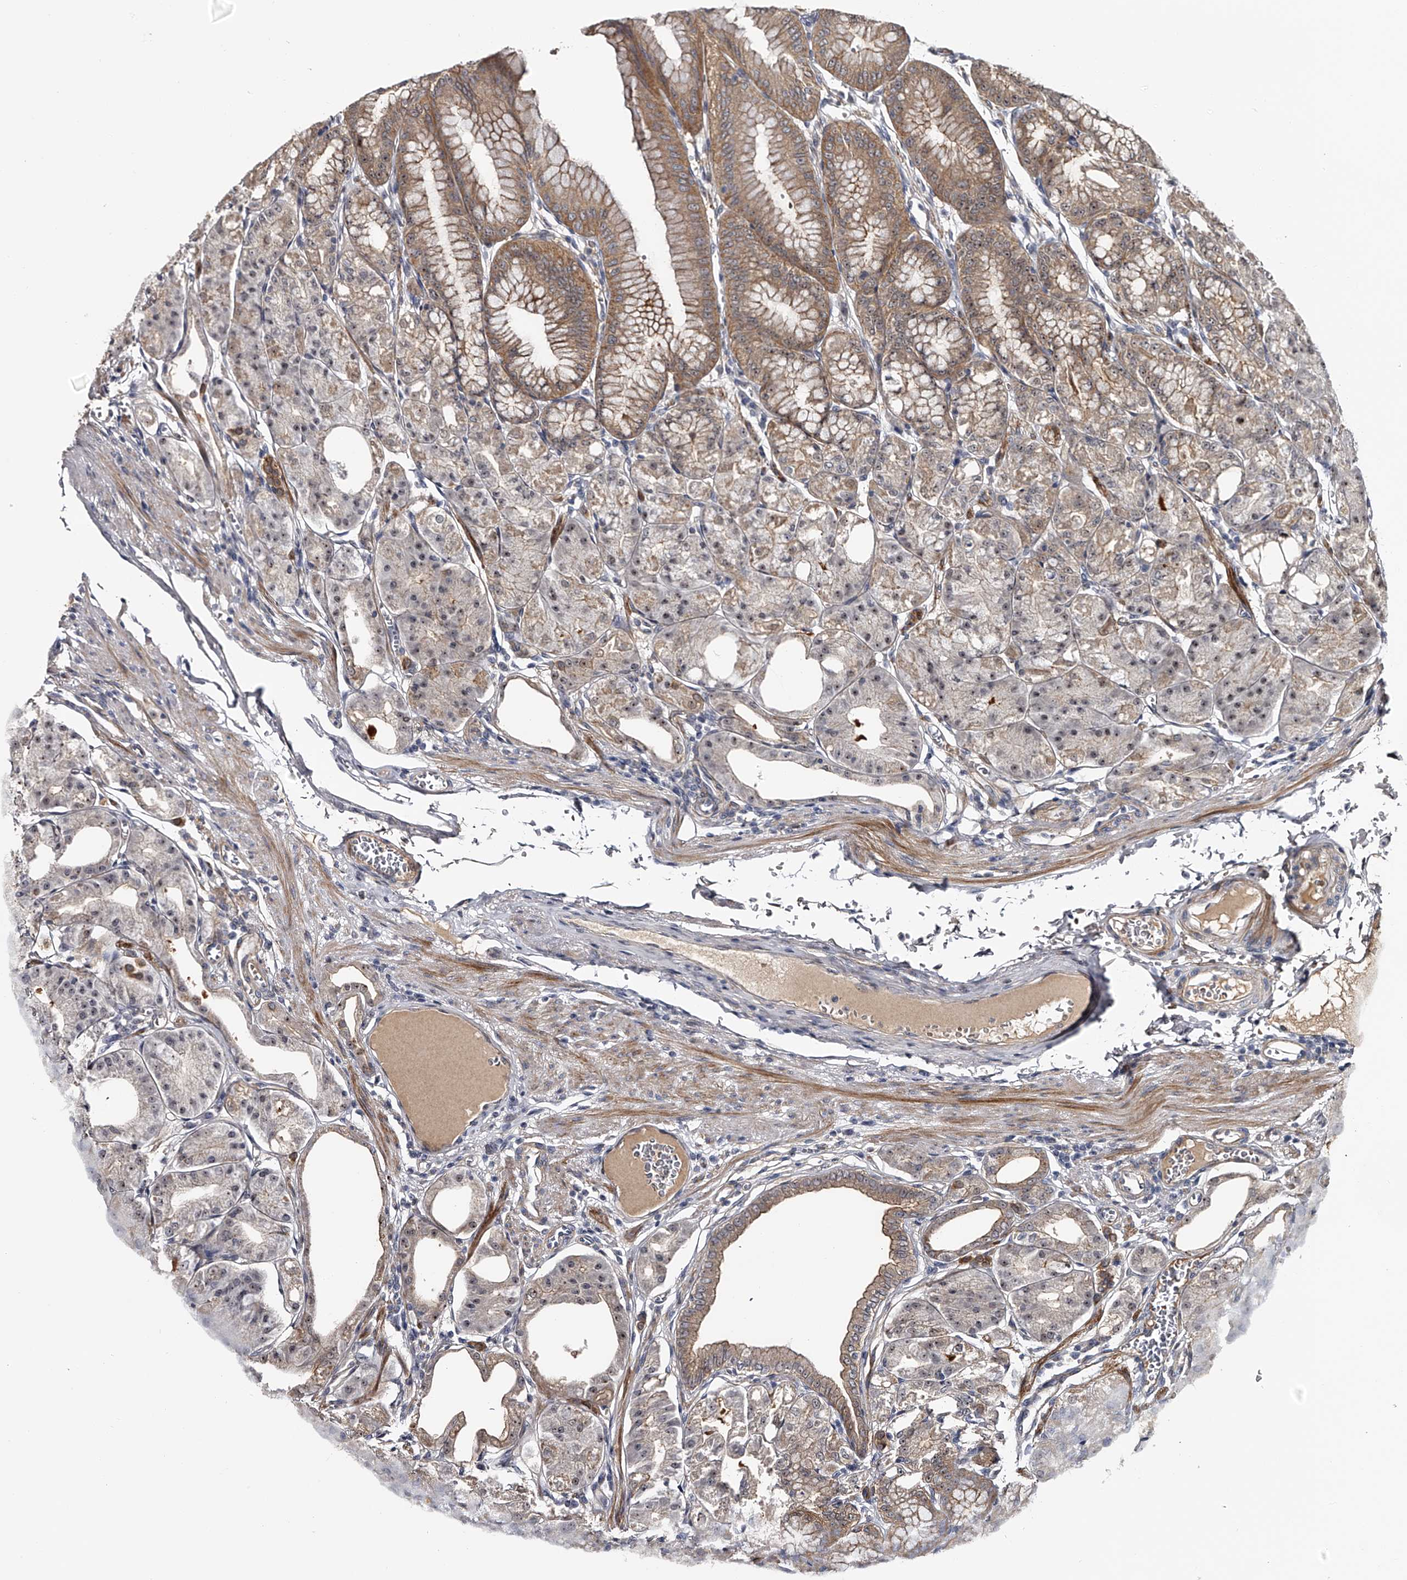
{"staining": {"intensity": "moderate", "quantity": "25%-75%", "location": "cytoplasmic/membranous,nuclear"}, "tissue": "stomach", "cell_type": "Glandular cells", "image_type": "normal", "snomed": [{"axis": "morphology", "description": "Normal tissue, NOS"}, {"axis": "topography", "description": "Stomach, lower"}], "caption": "A medium amount of moderate cytoplasmic/membranous,nuclear staining is appreciated in approximately 25%-75% of glandular cells in normal stomach. The staining was performed using DAB, with brown indicating positive protein expression. Nuclei are stained blue with hematoxylin.", "gene": "MDN1", "patient": {"sex": "male", "age": 71}}